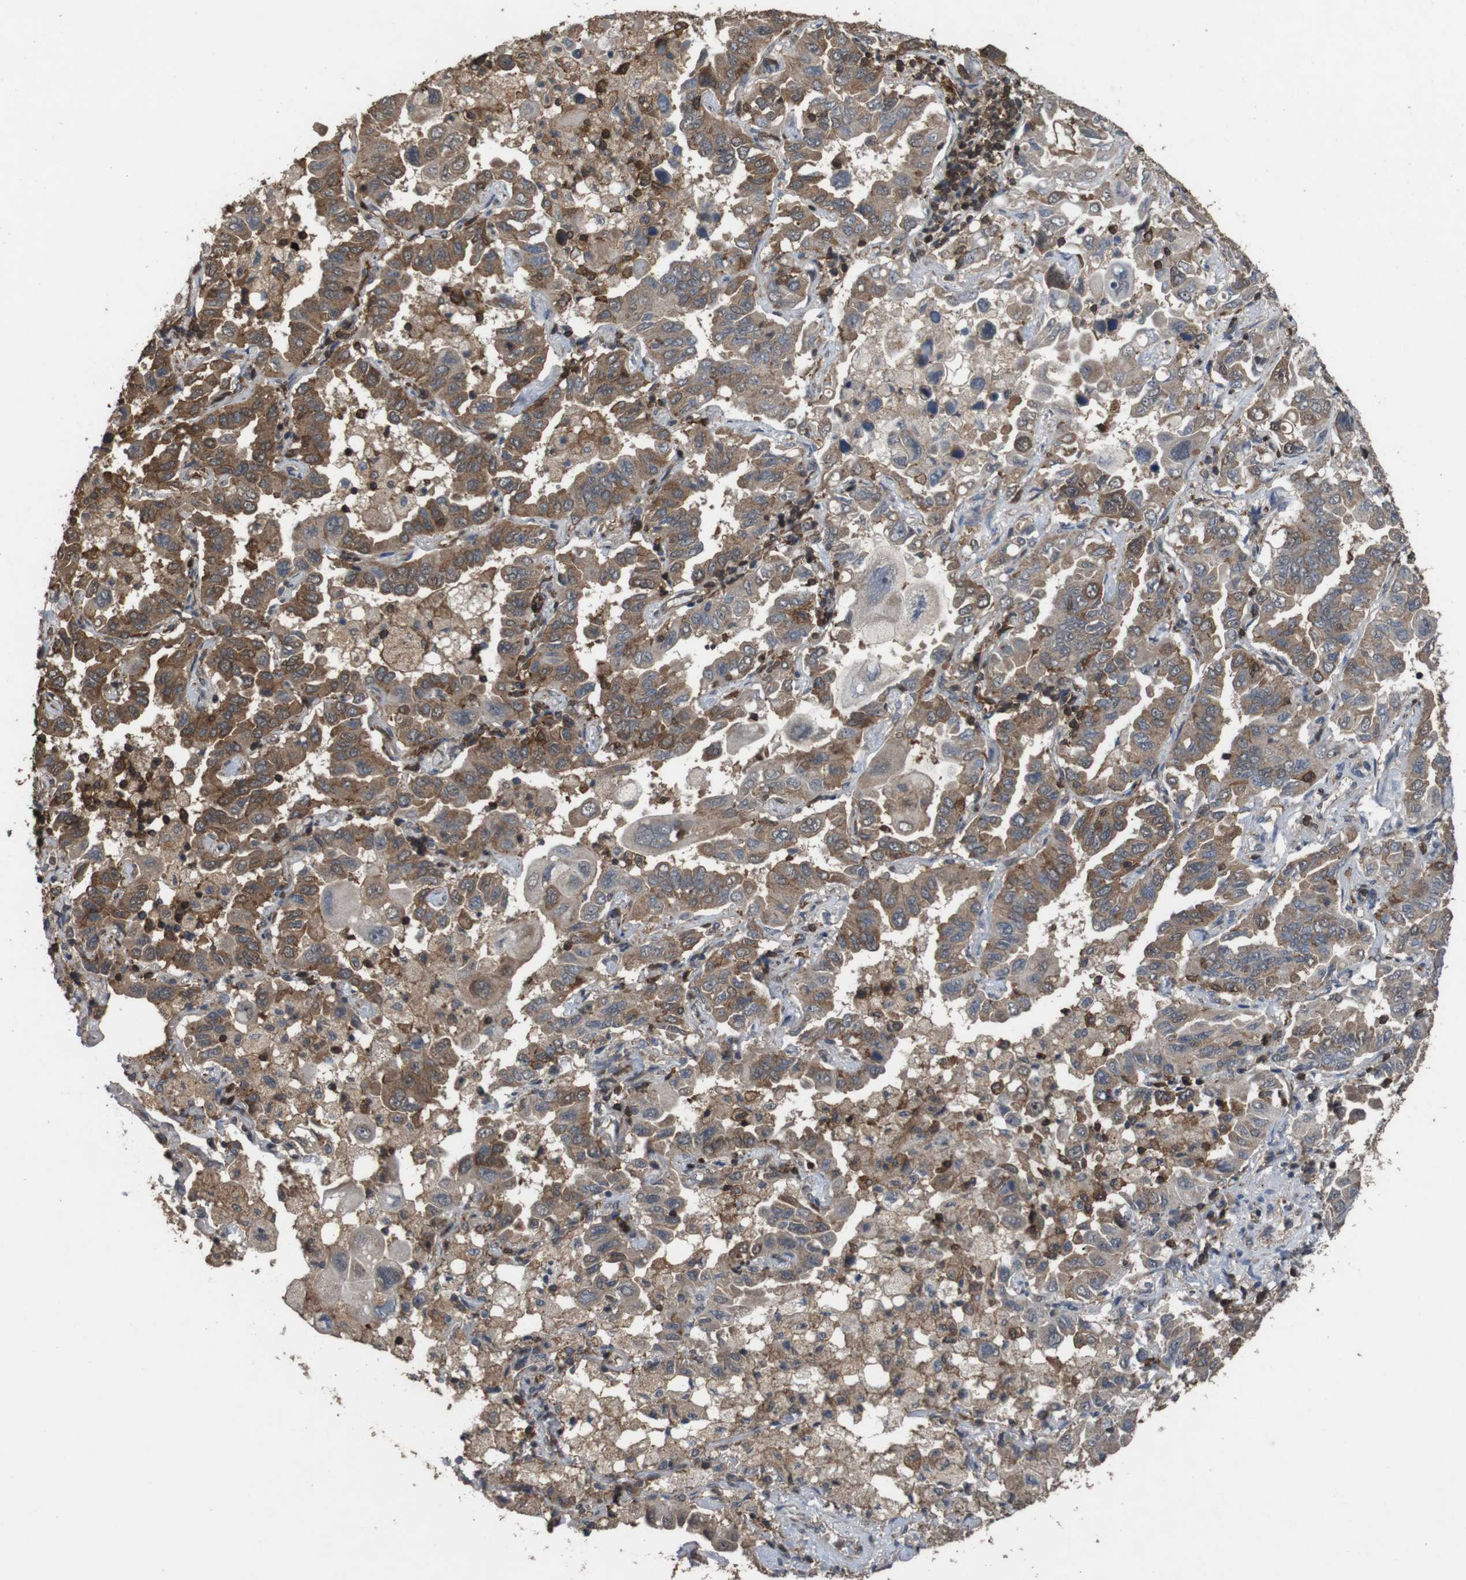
{"staining": {"intensity": "moderate", "quantity": ">75%", "location": "cytoplasmic/membranous"}, "tissue": "lung cancer", "cell_type": "Tumor cells", "image_type": "cancer", "snomed": [{"axis": "morphology", "description": "Adenocarcinoma, NOS"}, {"axis": "topography", "description": "Lung"}], "caption": "A medium amount of moderate cytoplasmic/membranous staining is identified in approximately >75% of tumor cells in lung cancer tissue.", "gene": "BAG4", "patient": {"sex": "male", "age": 64}}